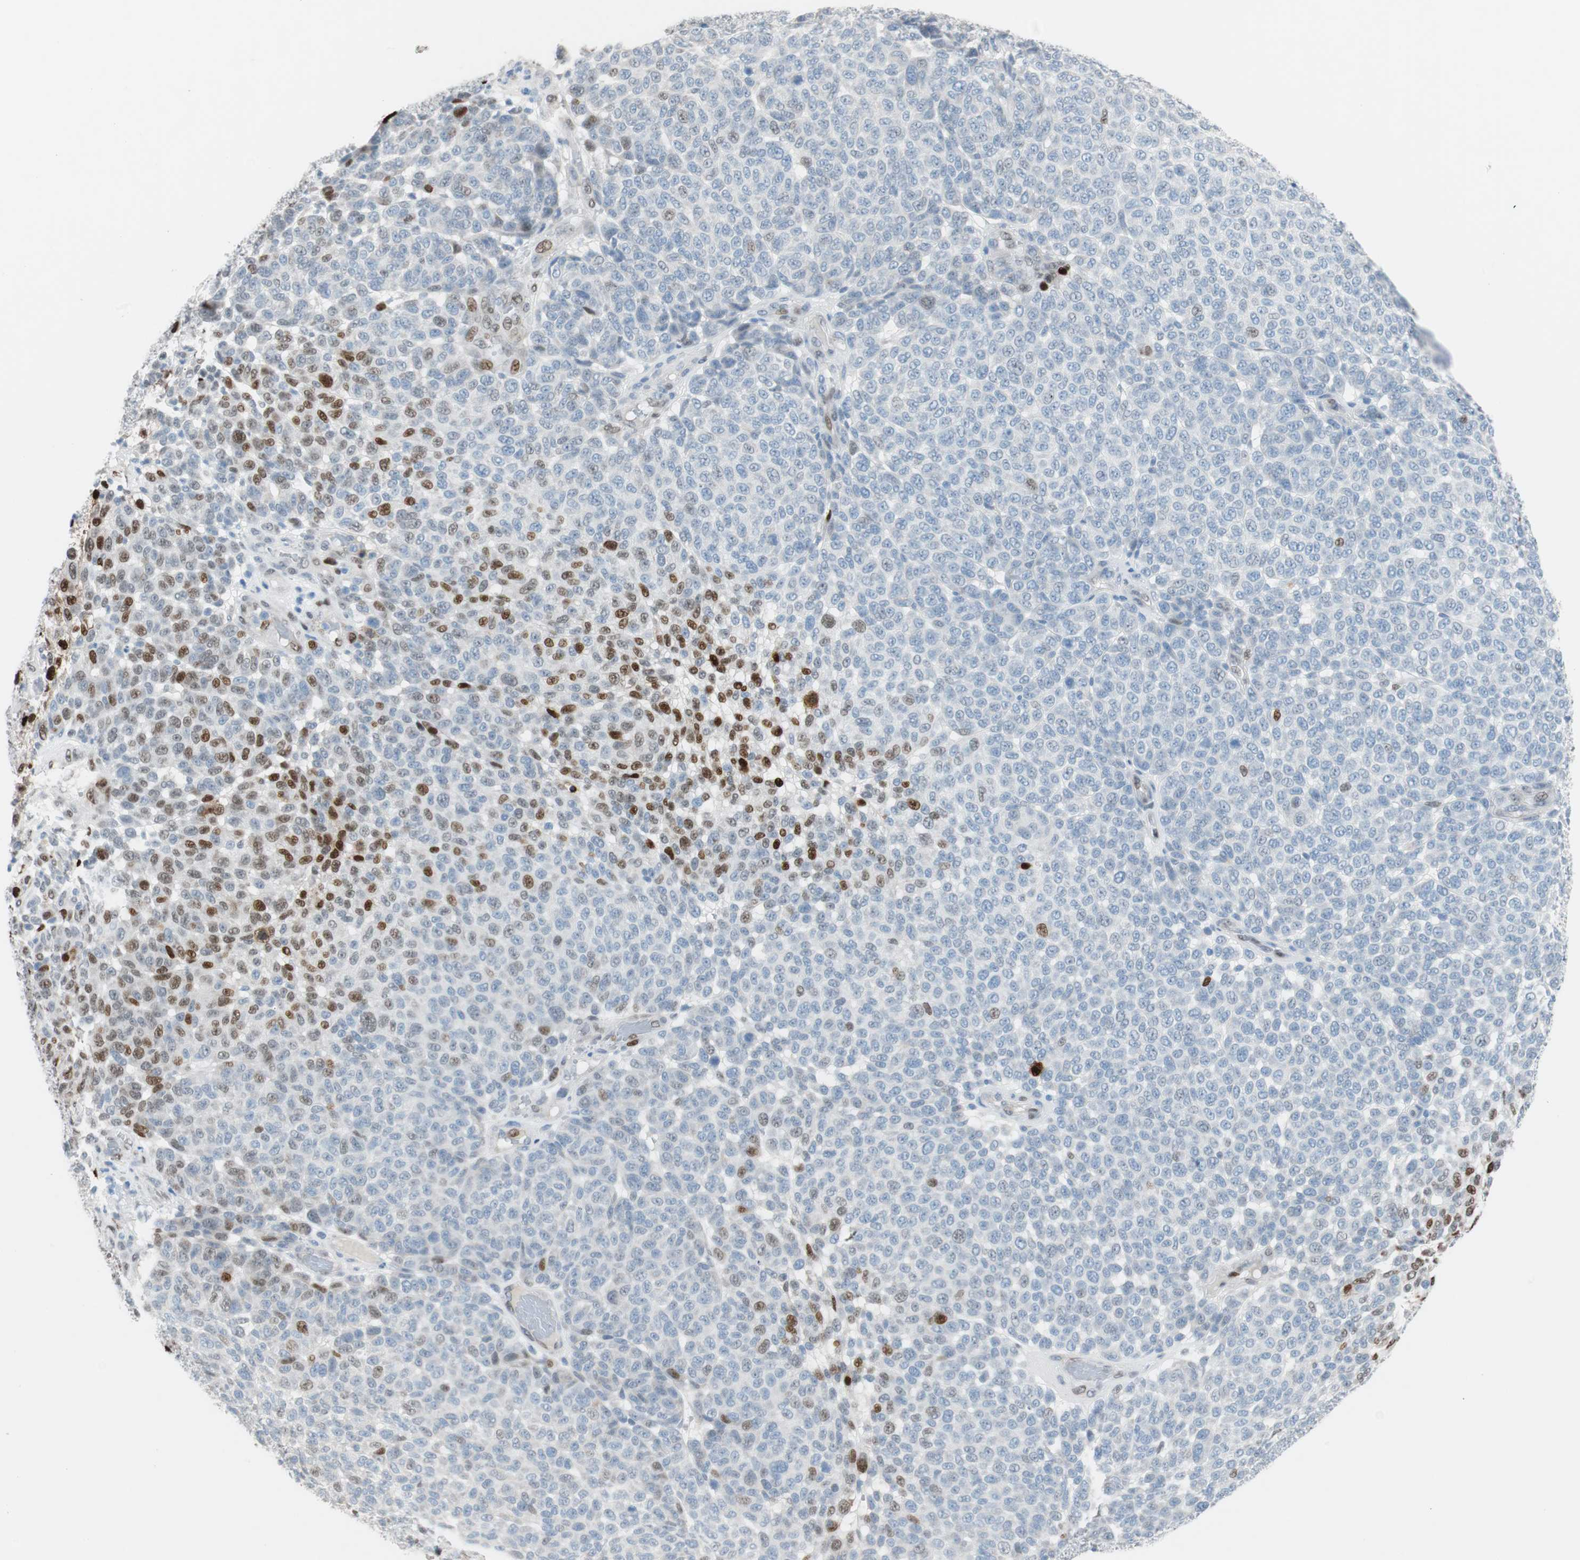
{"staining": {"intensity": "moderate", "quantity": "<25%", "location": "nuclear"}, "tissue": "melanoma", "cell_type": "Tumor cells", "image_type": "cancer", "snomed": [{"axis": "morphology", "description": "Malignant melanoma, NOS"}, {"axis": "topography", "description": "Skin"}], "caption": "Brown immunohistochemical staining in malignant melanoma demonstrates moderate nuclear staining in about <25% of tumor cells. (brown staining indicates protein expression, while blue staining denotes nuclei).", "gene": "FOSL1", "patient": {"sex": "male", "age": 59}}